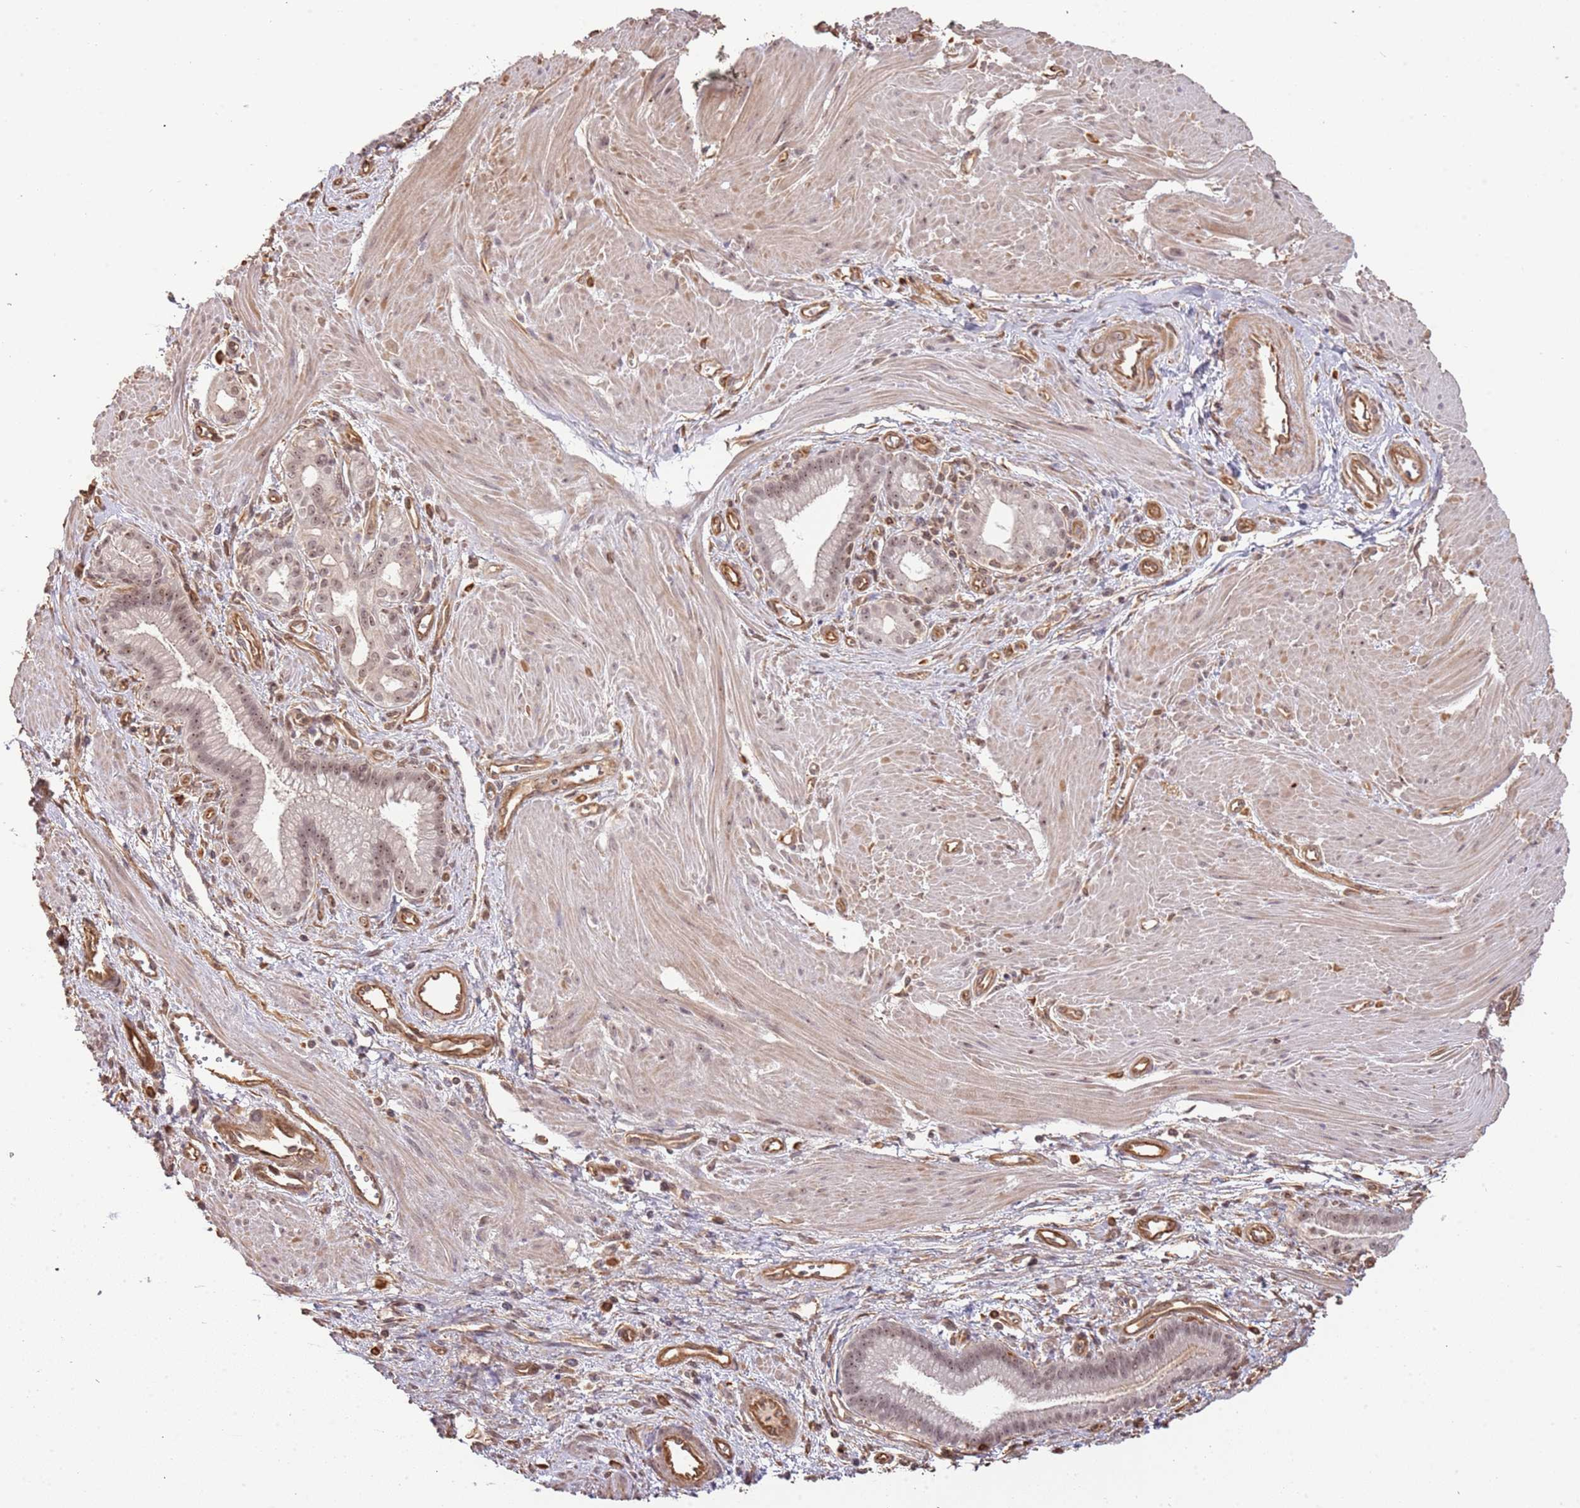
{"staining": {"intensity": "moderate", "quantity": ">75%", "location": "nuclear"}, "tissue": "pancreatic cancer", "cell_type": "Tumor cells", "image_type": "cancer", "snomed": [{"axis": "morphology", "description": "Adenocarcinoma, NOS"}, {"axis": "topography", "description": "Pancreas"}], "caption": "About >75% of tumor cells in pancreatic cancer display moderate nuclear protein positivity as visualized by brown immunohistochemical staining.", "gene": "SURF2", "patient": {"sex": "male", "age": 78}}